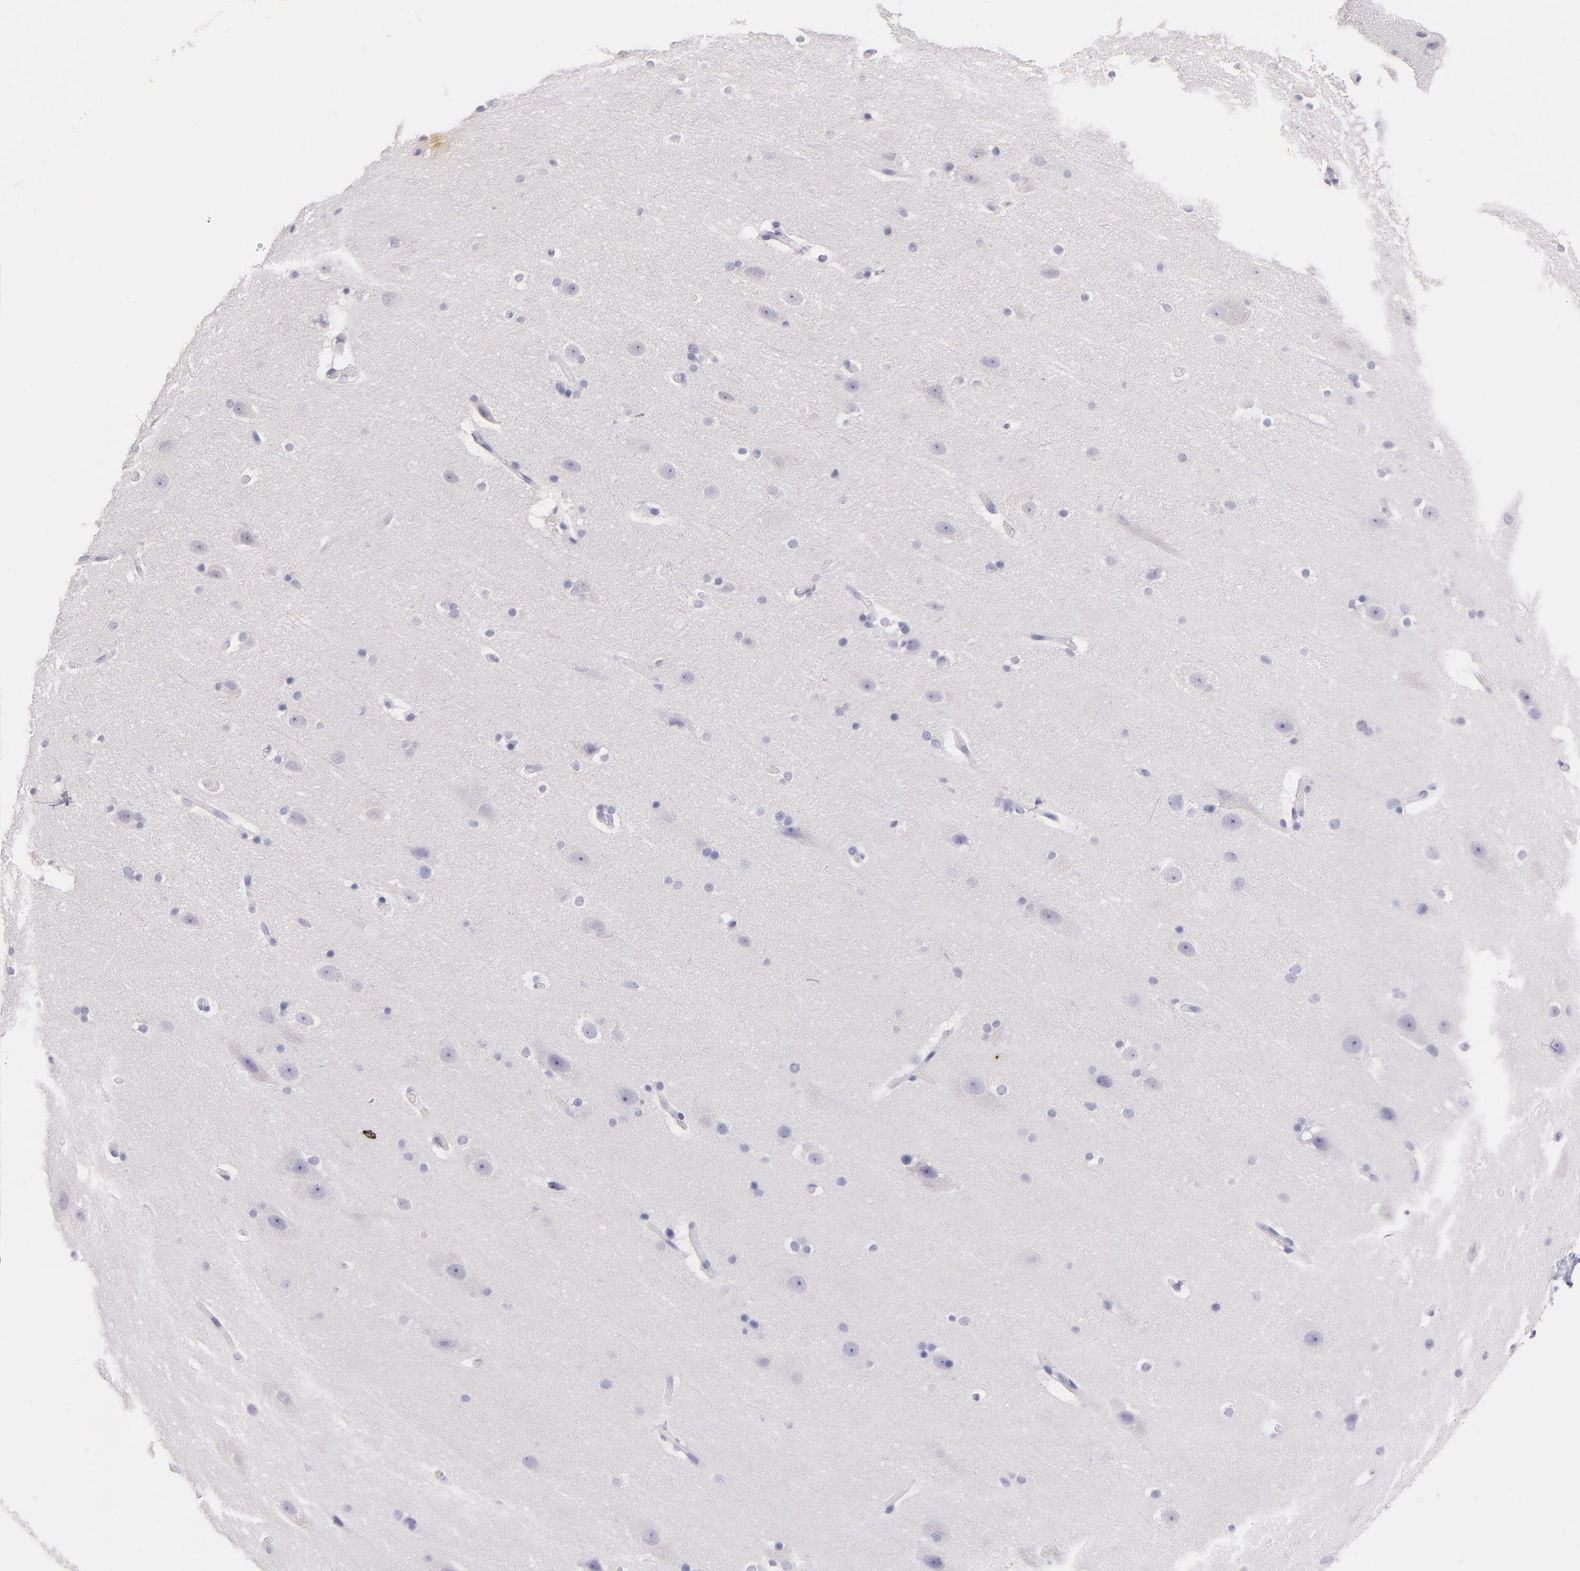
{"staining": {"intensity": "negative", "quantity": "none", "location": "none"}, "tissue": "cerebral cortex", "cell_type": "Endothelial cells", "image_type": "normal", "snomed": [{"axis": "morphology", "description": "Normal tissue, NOS"}, {"axis": "topography", "description": "Cerebral cortex"}, {"axis": "topography", "description": "Hippocampus"}], "caption": "IHC image of unremarkable human cerebral cortex stained for a protein (brown), which shows no staining in endothelial cells.", "gene": "CD44", "patient": {"sex": "female", "age": 19}}